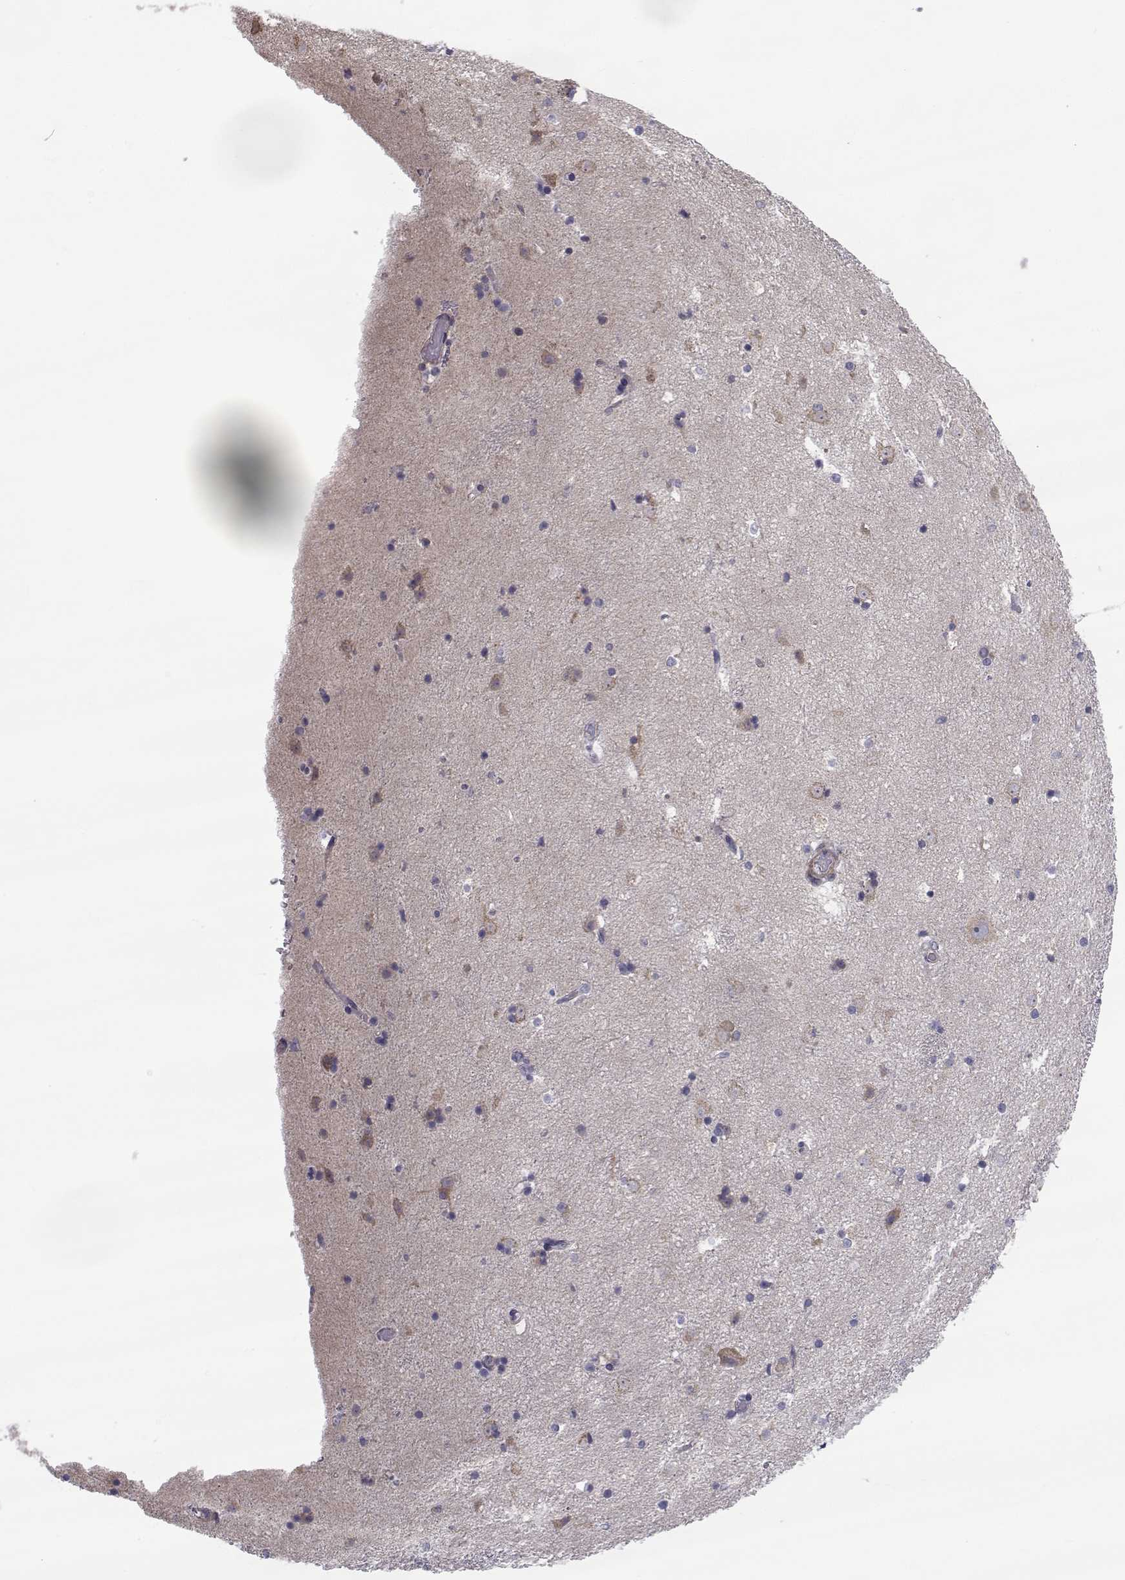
{"staining": {"intensity": "negative", "quantity": "none", "location": "none"}, "tissue": "caudate", "cell_type": "Glial cells", "image_type": "normal", "snomed": [{"axis": "morphology", "description": "Normal tissue, NOS"}, {"axis": "topography", "description": "Lateral ventricle wall"}], "caption": "DAB immunohistochemical staining of unremarkable caudate displays no significant expression in glial cells. (DAB immunohistochemistry (IHC), high magnification).", "gene": "LRRC27", "patient": {"sex": "male", "age": 51}}